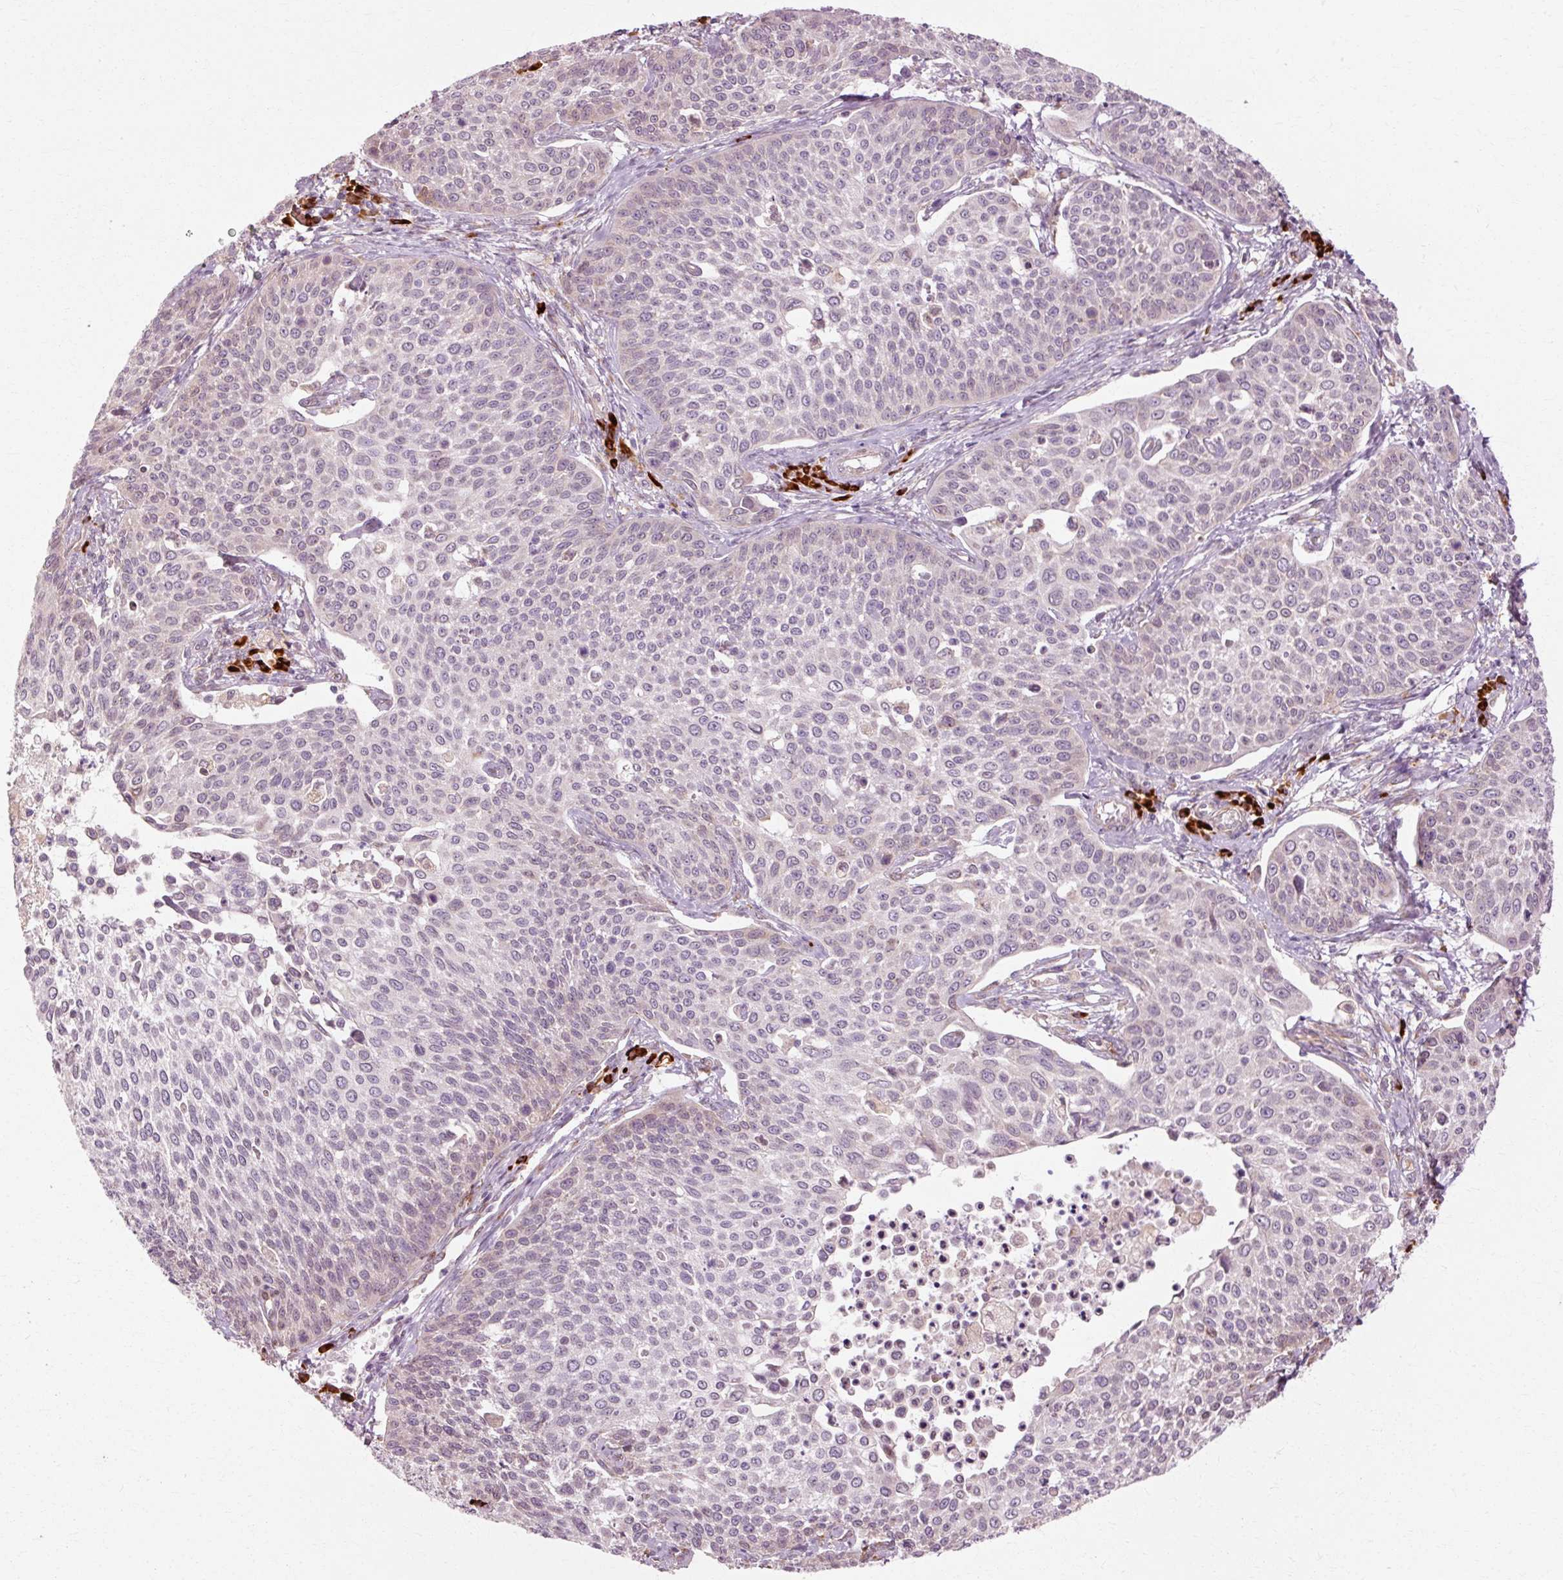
{"staining": {"intensity": "negative", "quantity": "none", "location": "none"}, "tissue": "cervical cancer", "cell_type": "Tumor cells", "image_type": "cancer", "snomed": [{"axis": "morphology", "description": "Squamous cell carcinoma, NOS"}, {"axis": "topography", "description": "Cervix"}], "caption": "Protein analysis of cervical squamous cell carcinoma displays no significant expression in tumor cells.", "gene": "RGPD5", "patient": {"sex": "female", "age": 34}}